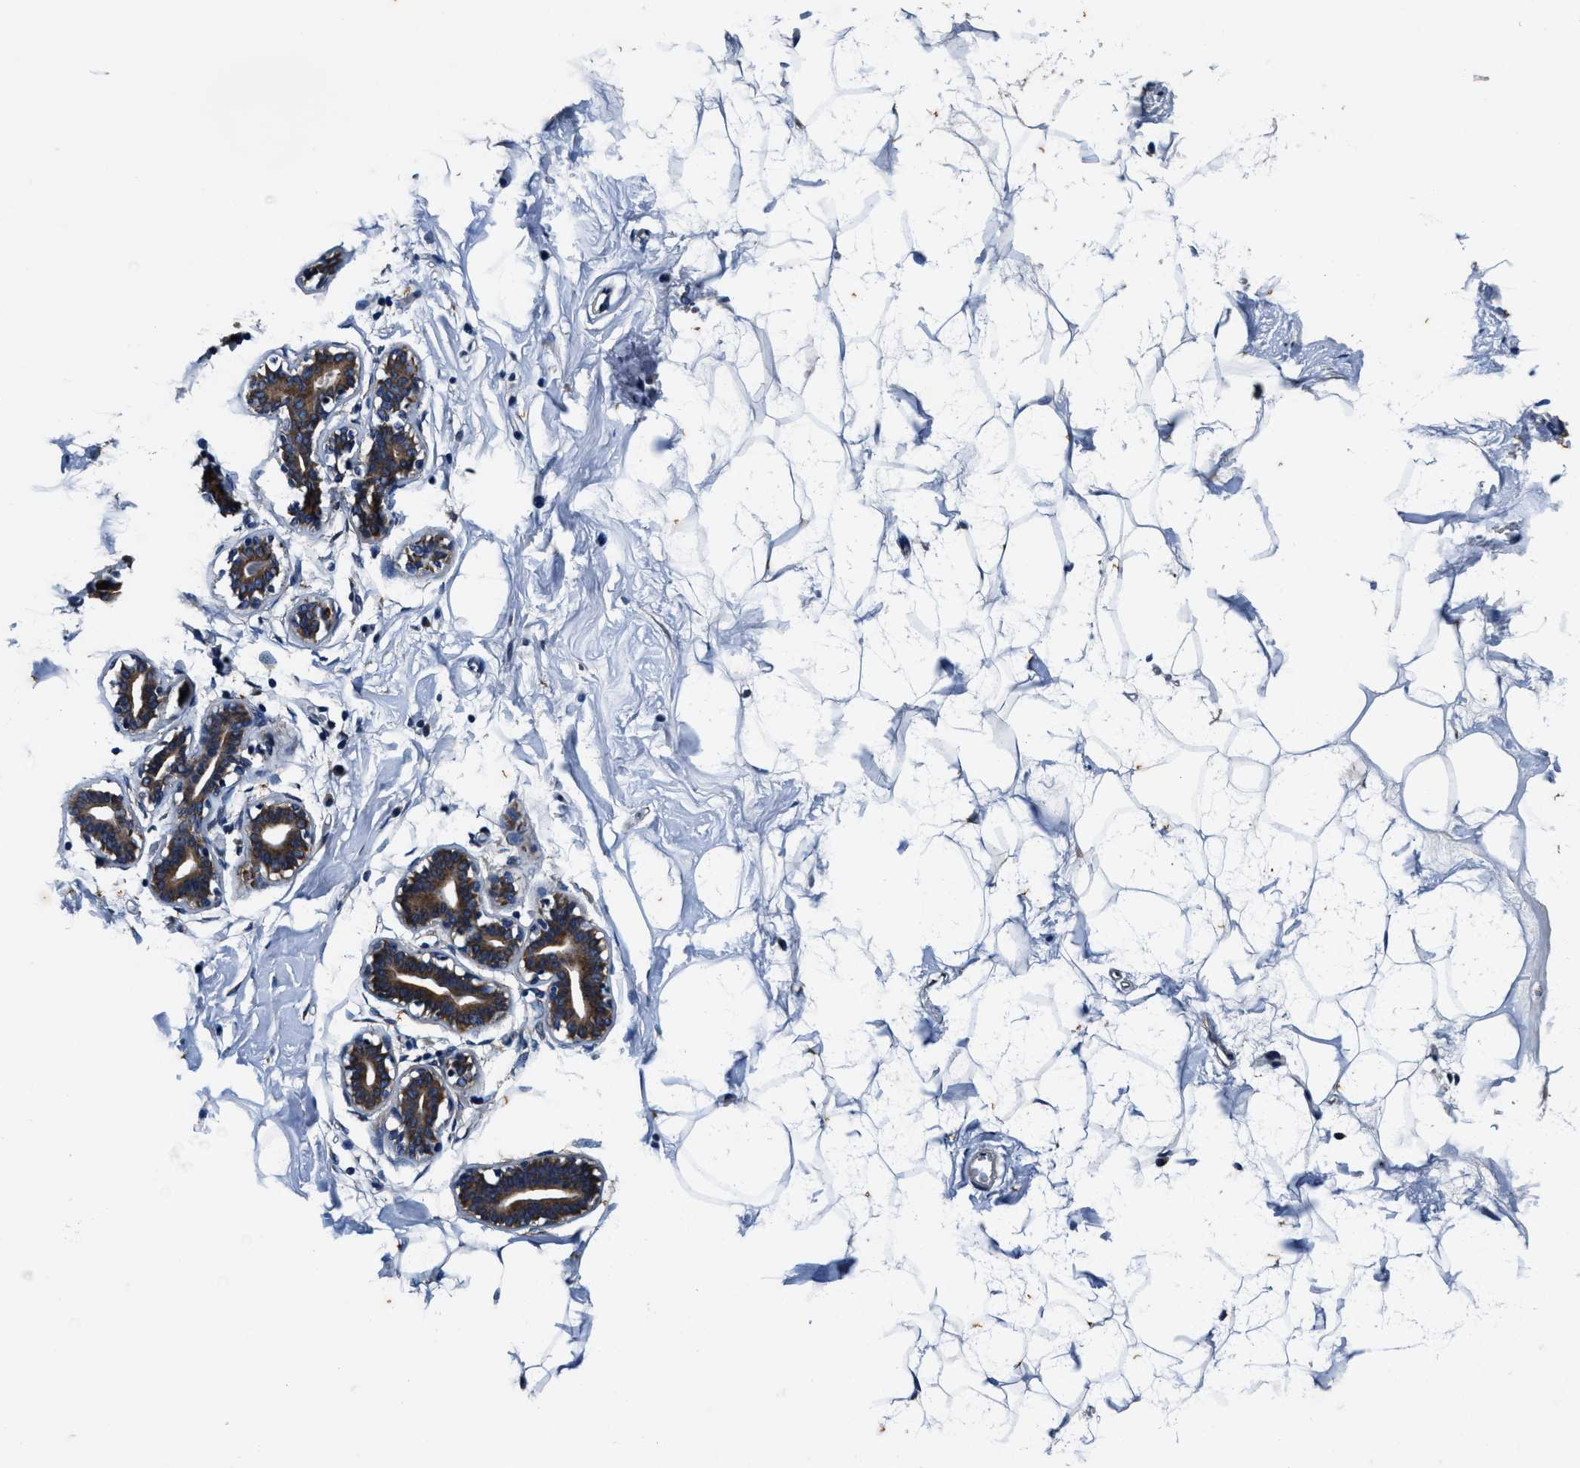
{"staining": {"intensity": "weak", "quantity": ">75%", "location": "cytoplasmic/membranous"}, "tissue": "adipose tissue", "cell_type": "Adipocytes", "image_type": "normal", "snomed": [{"axis": "morphology", "description": "Normal tissue, NOS"}, {"axis": "morphology", "description": "Fibrosis, NOS"}, {"axis": "topography", "description": "Breast"}, {"axis": "topography", "description": "Adipose tissue"}], "caption": "A brown stain shows weak cytoplasmic/membranous staining of a protein in adipocytes of benign adipose tissue.", "gene": "PI4KB", "patient": {"sex": "female", "age": 39}}